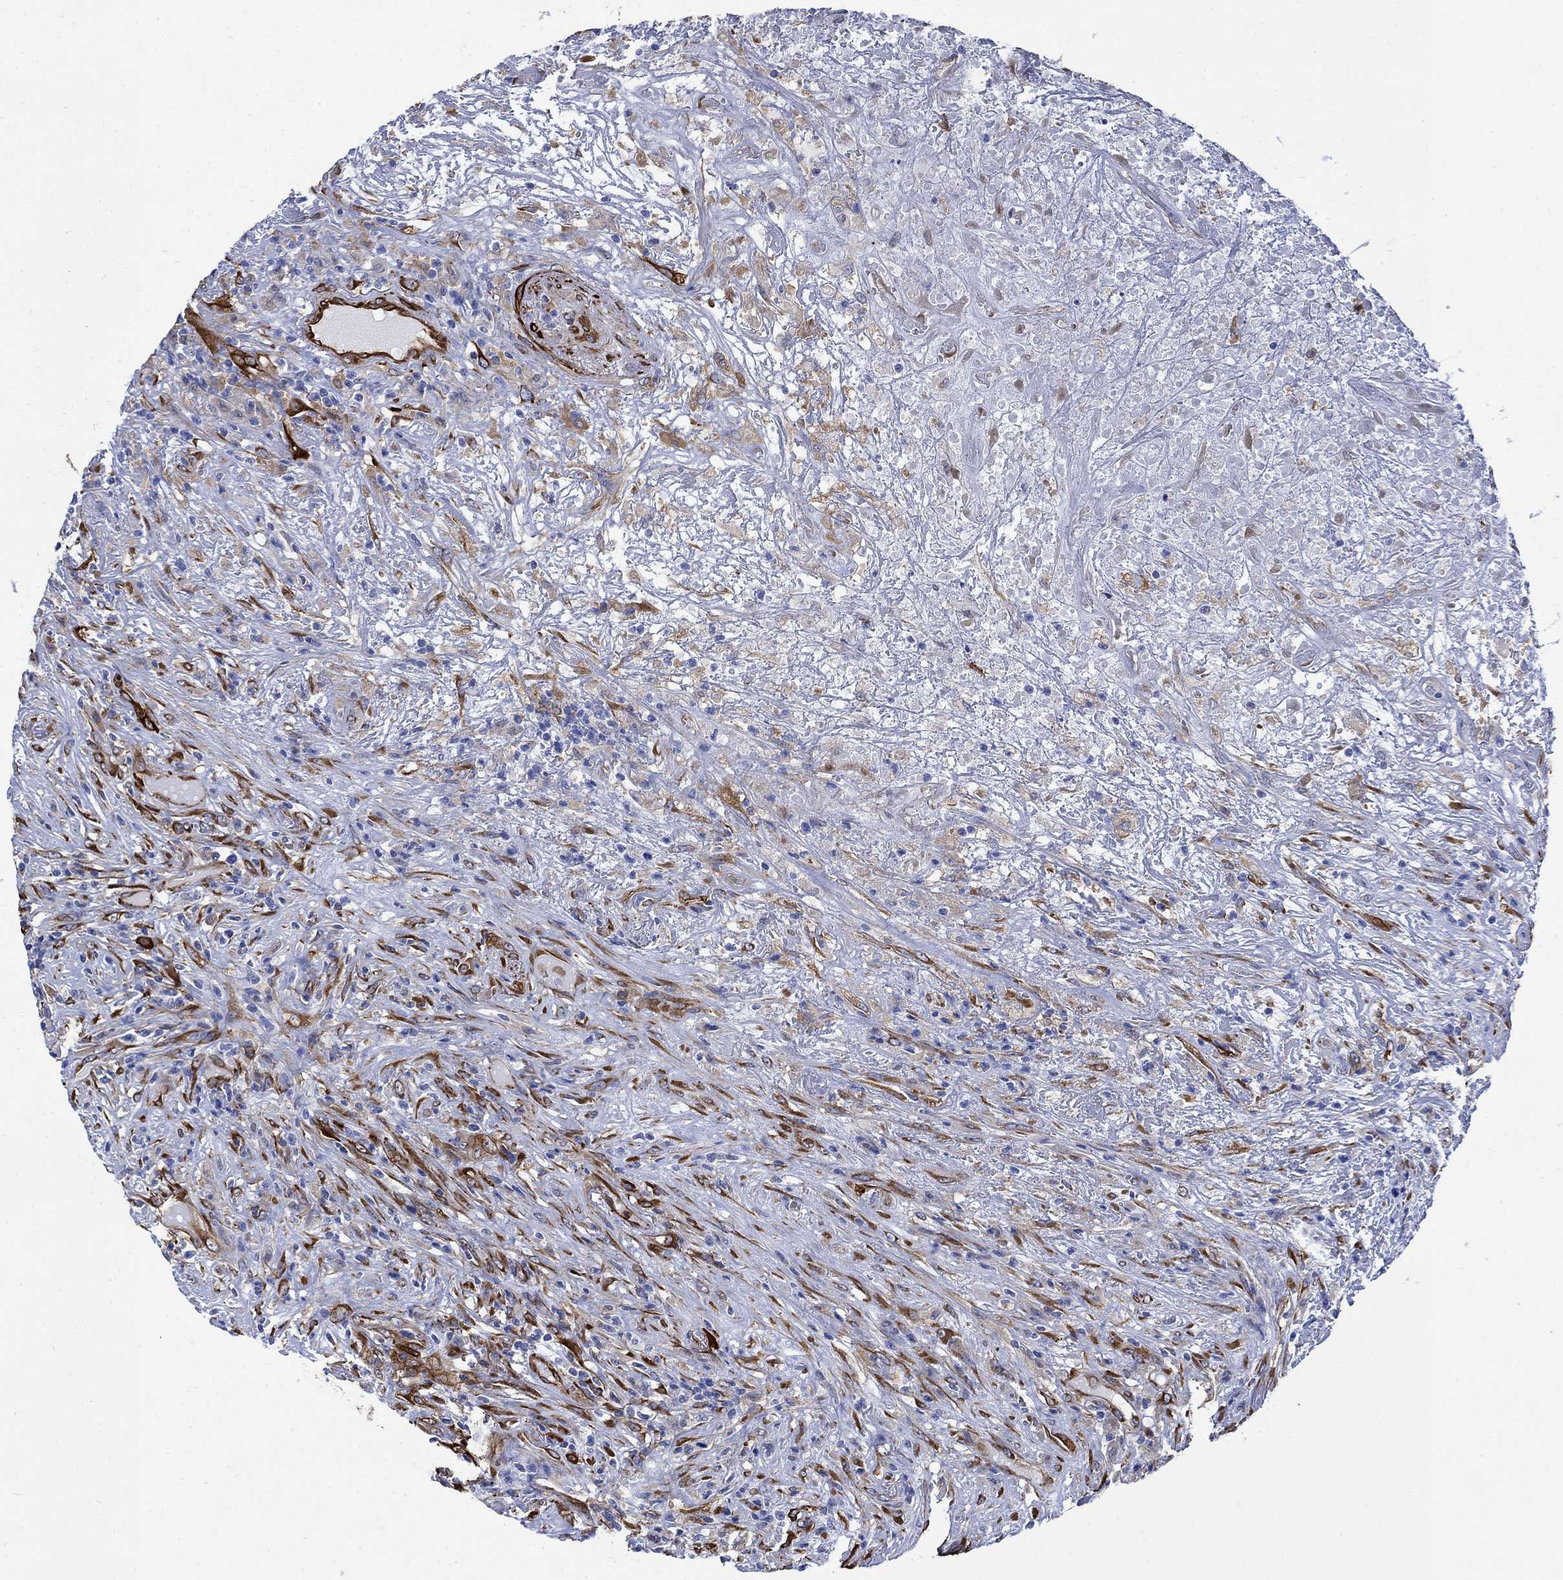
{"staining": {"intensity": "negative", "quantity": "none", "location": "none"}, "tissue": "lymphoma", "cell_type": "Tumor cells", "image_type": "cancer", "snomed": [{"axis": "morphology", "description": "Malignant lymphoma, non-Hodgkin's type, High grade"}, {"axis": "topography", "description": "Lung"}], "caption": "Protein analysis of lymphoma exhibits no significant positivity in tumor cells.", "gene": "TGM2", "patient": {"sex": "male", "age": 79}}